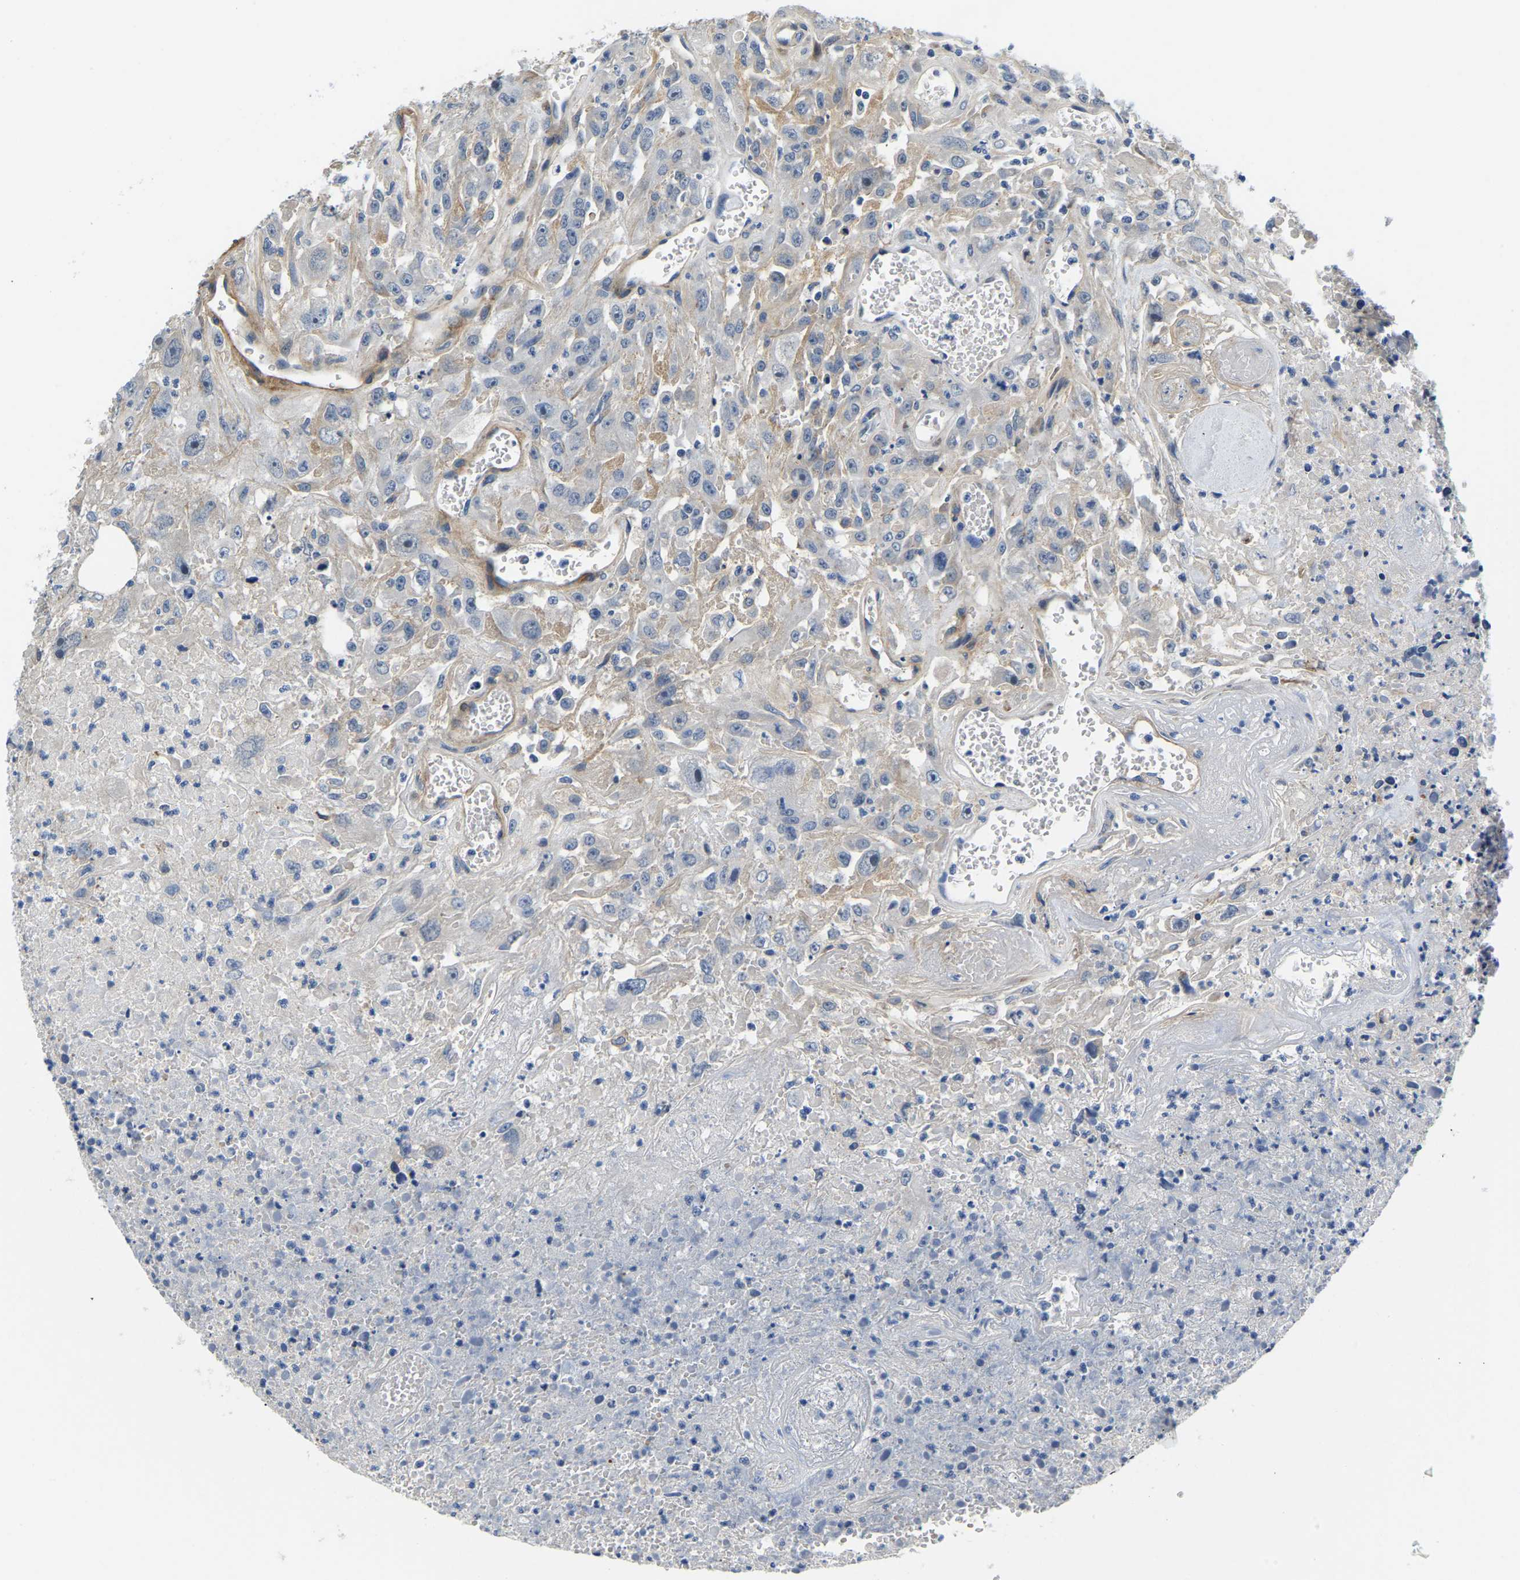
{"staining": {"intensity": "negative", "quantity": "none", "location": "none"}, "tissue": "urothelial cancer", "cell_type": "Tumor cells", "image_type": "cancer", "snomed": [{"axis": "morphology", "description": "Urothelial carcinoma, High grade"}, {"axis": "topography", "description": "Urinary bladder"}], "caption": "Immunohistochemical staining of human urothelial carcinoma (high-grade) displays no significant expression in tumor cells.", "gene": "LIAS", "patient": {"sex": "male", "age": 46}}